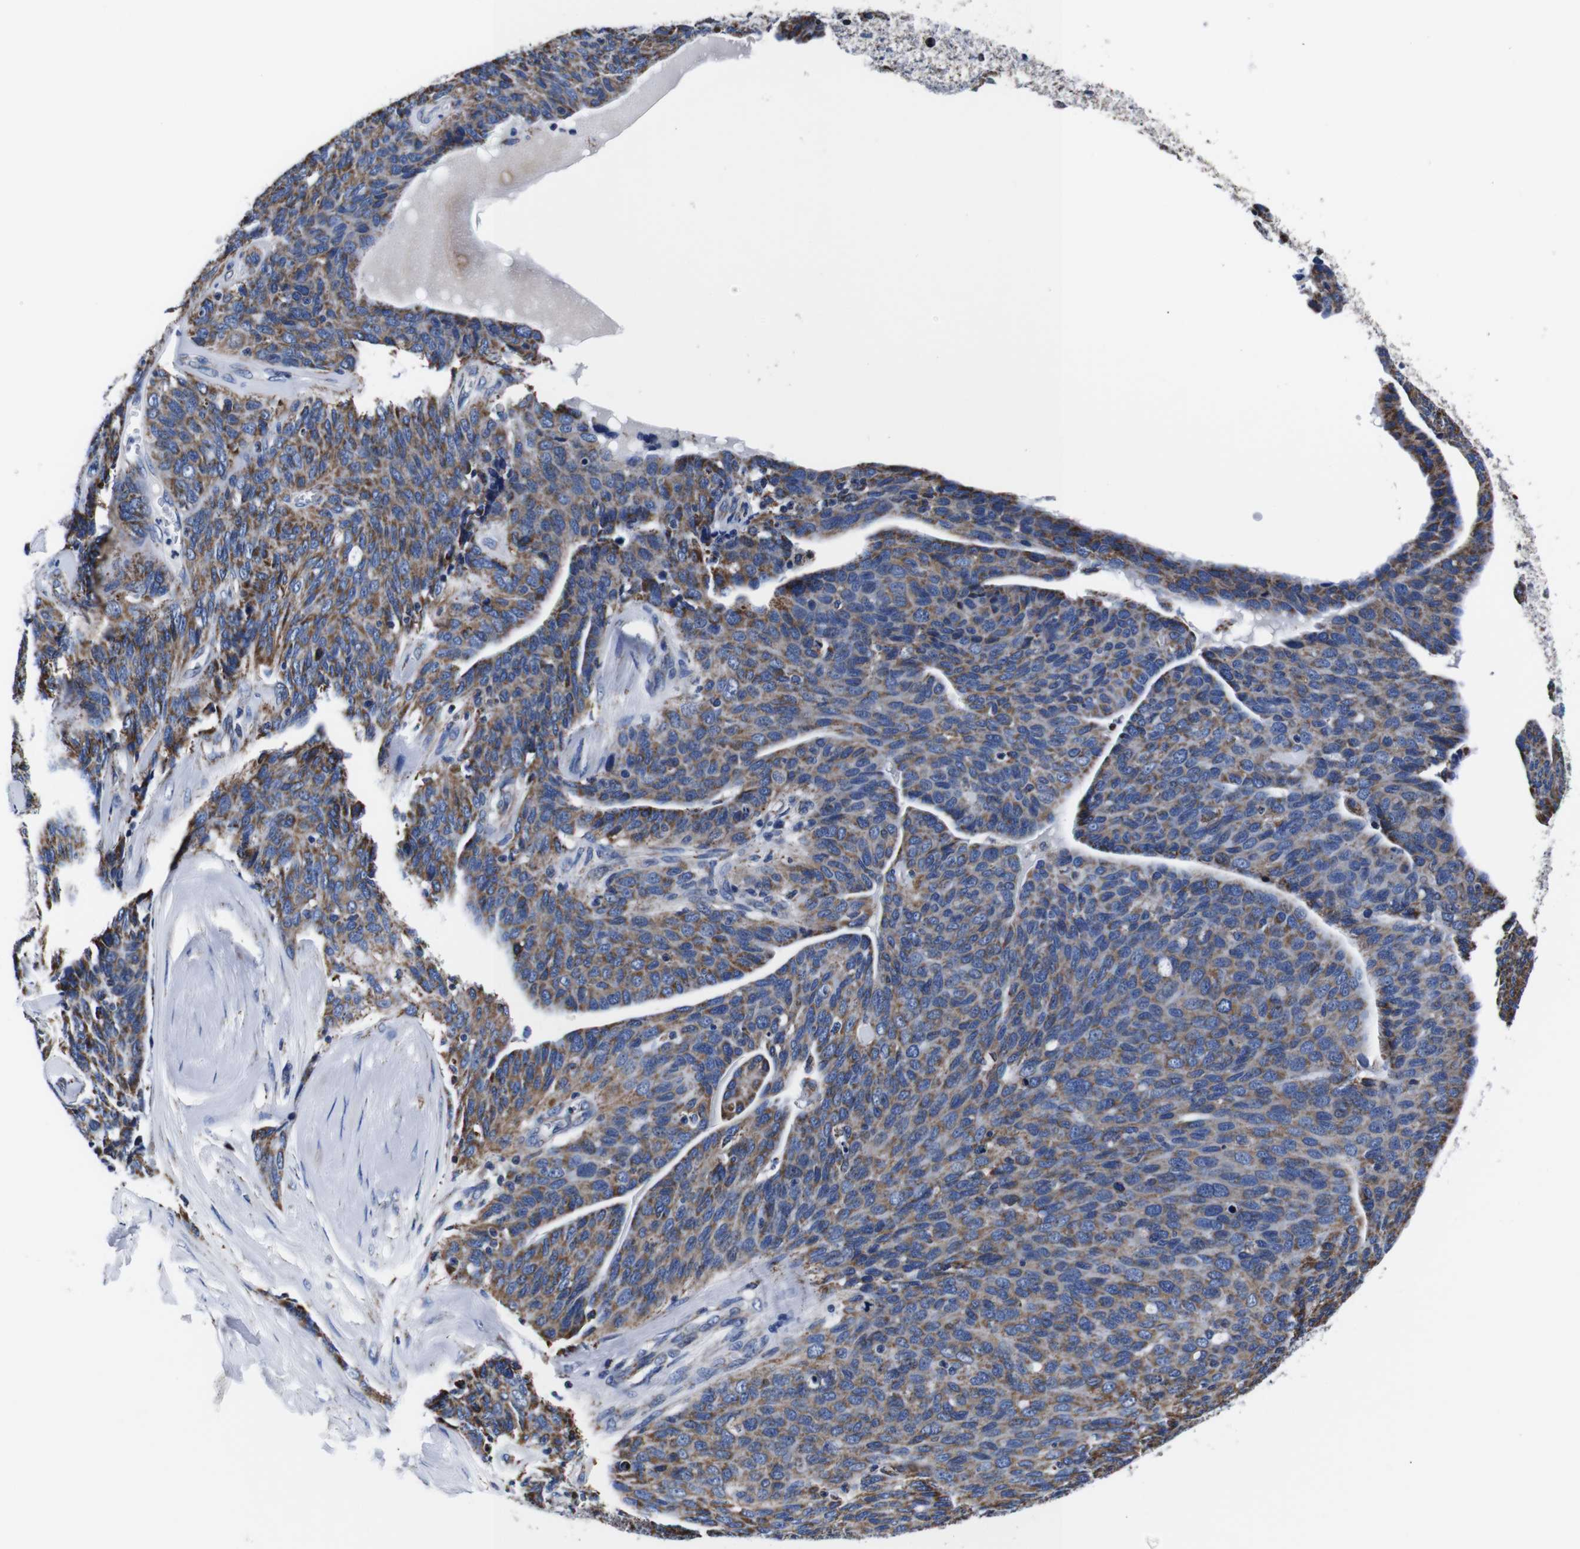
{"staining": {"intensity": "moderate", "quantity": ">75%", "location": "cytoplasmic/membranous"}, "tissue": "ovarian cancer", "cell_type": "Tumor cells", "image_type": "cancer", "snomed": [{"axis": "morphology", "description": "Carcinoma, endometroid"}, {"axis": "topography", "description": "Ovary"}], "caption": "Tumor cells show moderate cytoplasmic/membranous expression in approximately >75% of cells in ovarian cancer (endometroid carcinoma).", "gene": "FKBP9", "patient": {"sex": "female", "age": 60}}